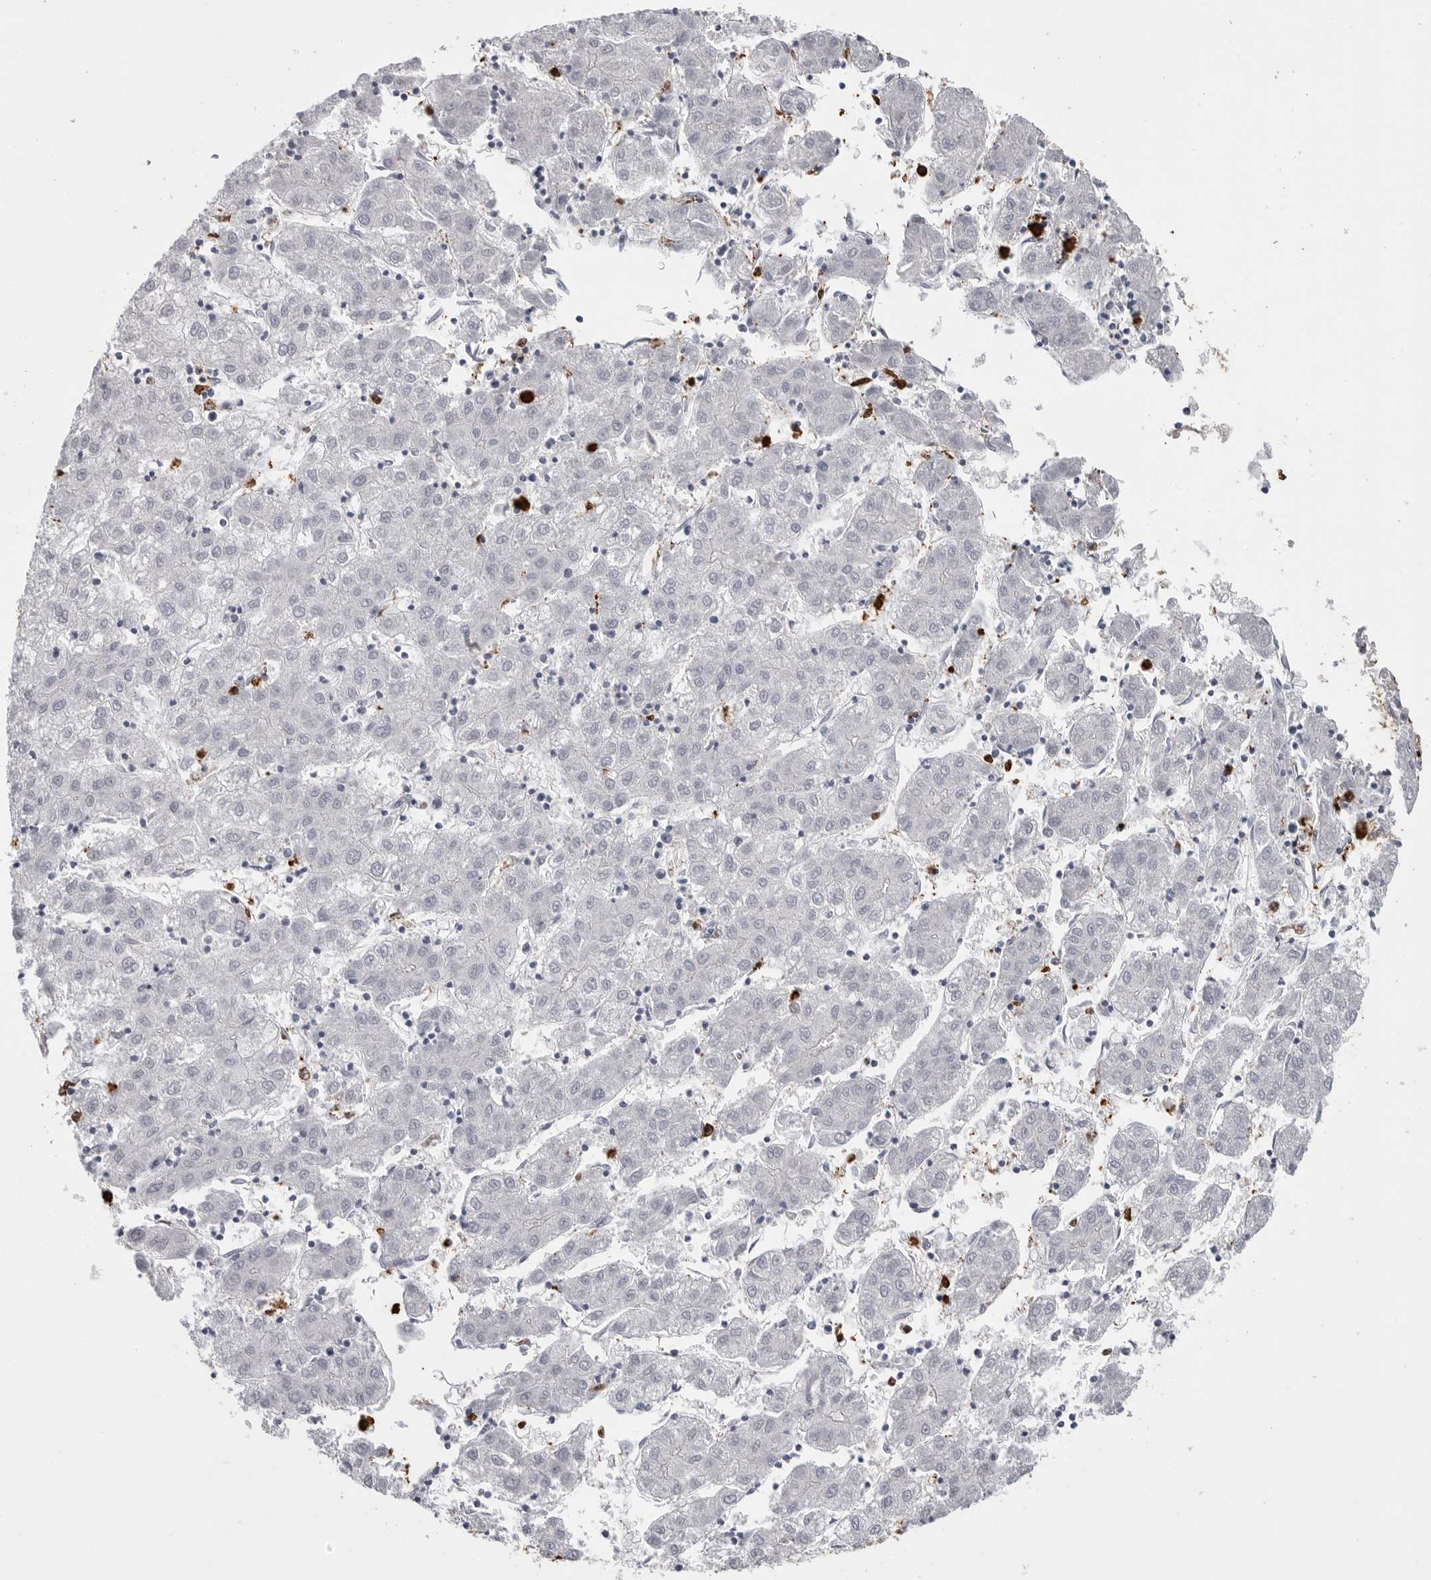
{"staining": {"intensity": "negative", "quantity": "none", "location": "none"}, "tissue": "liver cancer", "cell_type": "Tumor cells", "image_type": "cancer", "snomed": [{"axis": "morphology", "description": "Carcinoma, Hepatocellular, NOS"}, {"axis": "topography", "description": "Liver"}], "caption": "Immunohistochemical staining of liver cancer exhibits no significant expression in tumor cells. (Stains: DAB (3,3'-diaminobenzidine) IHC with hematoxylin counter stain, Microscopy: brightfield microscopy at high magnification).", "gene": "CYB561D1", "patient": {"sex": "male", "age": 72}}